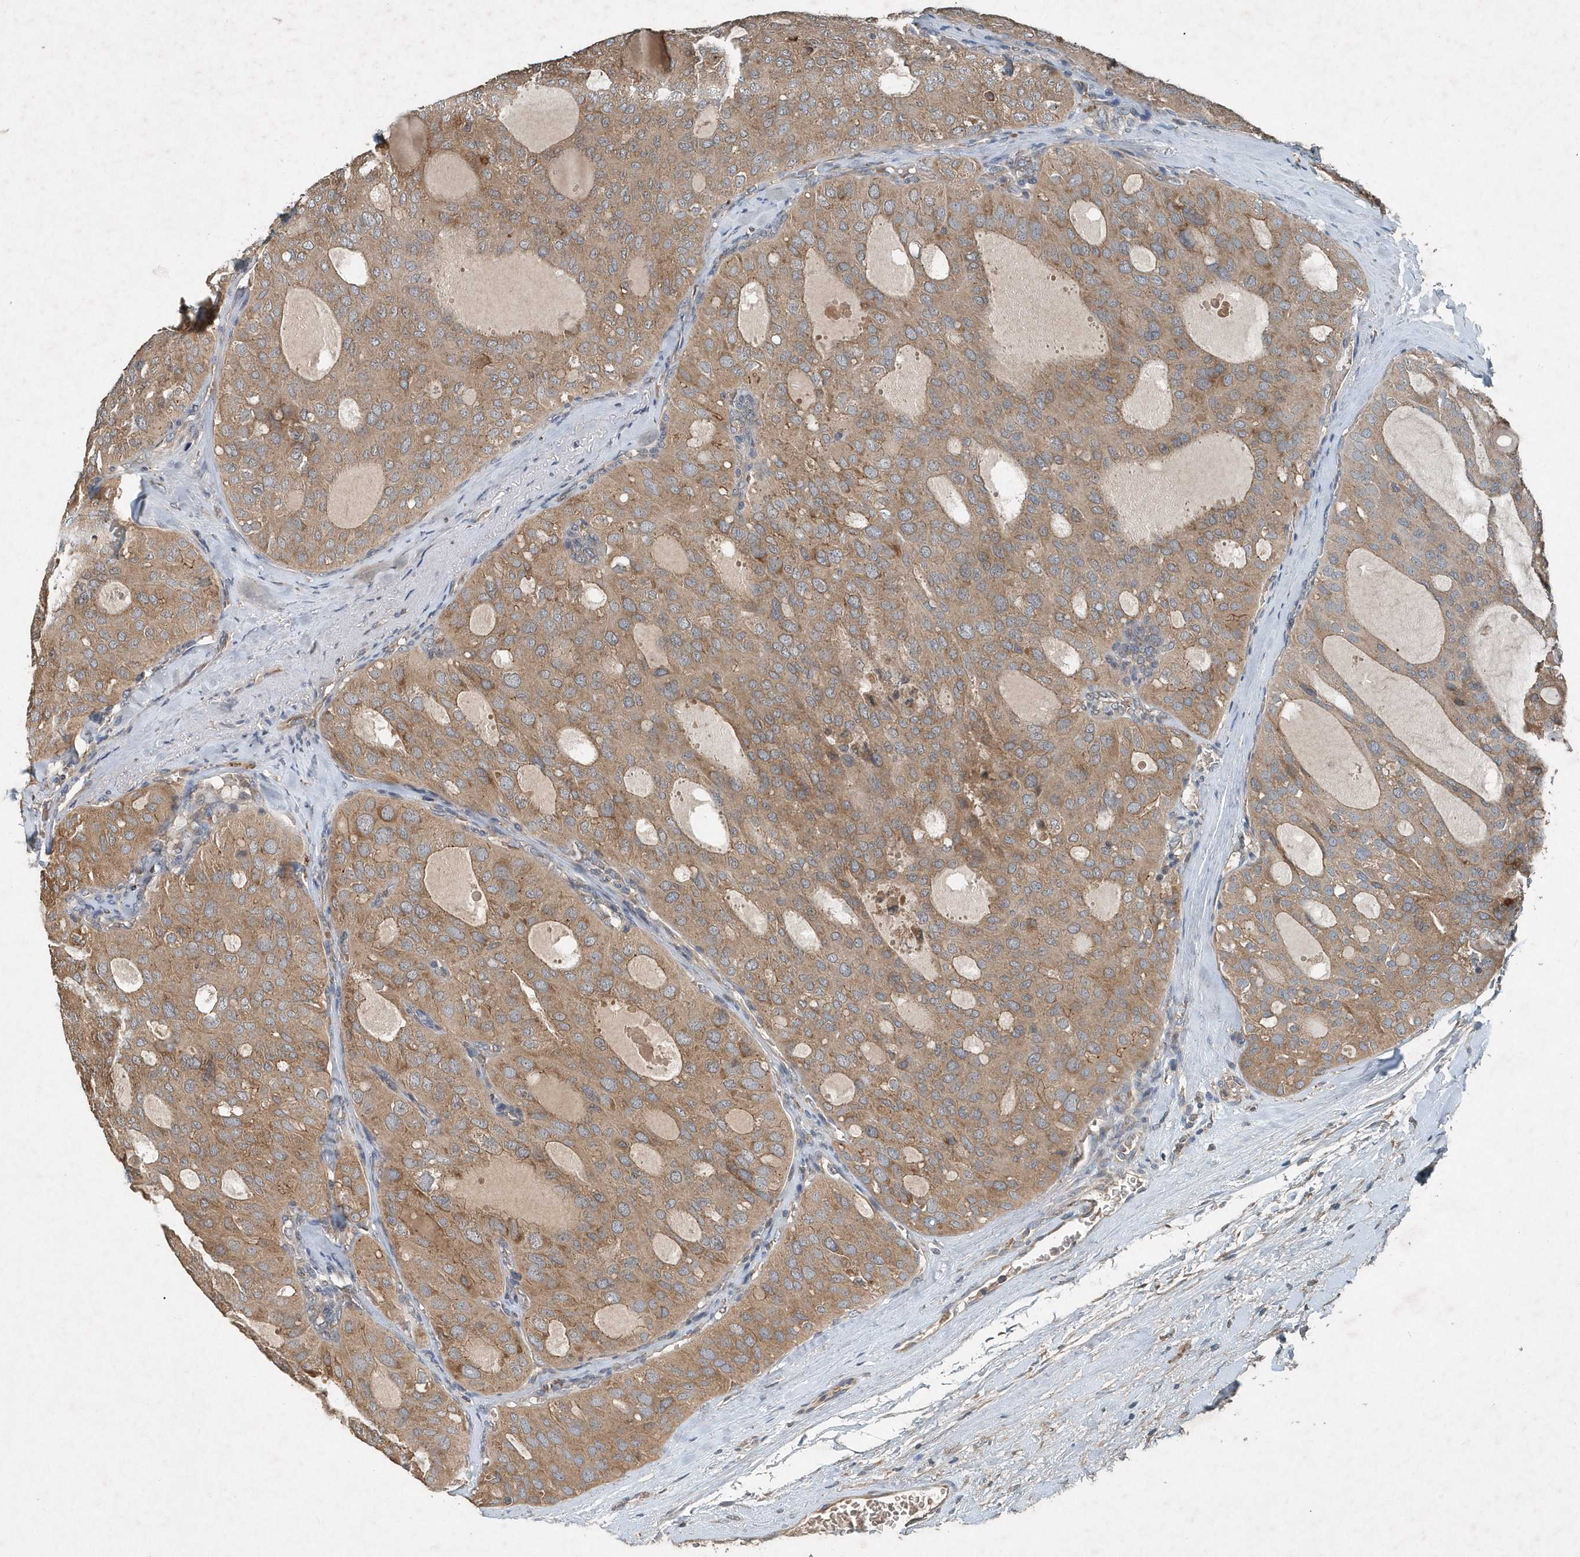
{"staining": {"intensity": "moderate", "quantity": ">75%", "location": "cytoplasmic/membranous"}, "tissue": "thyroid cancer", "cell_type": "Tumor cells", "image_type": "cancer", "snomed": [{"axis": "morphology", "description": "Follicular adenoma carcinoma, NOS"}, {"axis": "topography", "description": "Thyroid gland"}], "caption": "Immunohistochemistry histopathology image of human thyroid follicular adenoma carcinoma stained for a protein (brown), which shows medium levels of moderate cytoplasmic/membranous staining in about >75% of tumor cells.", "gene": "SCFD2", "patient": {"sex": "male", "age": 75}}